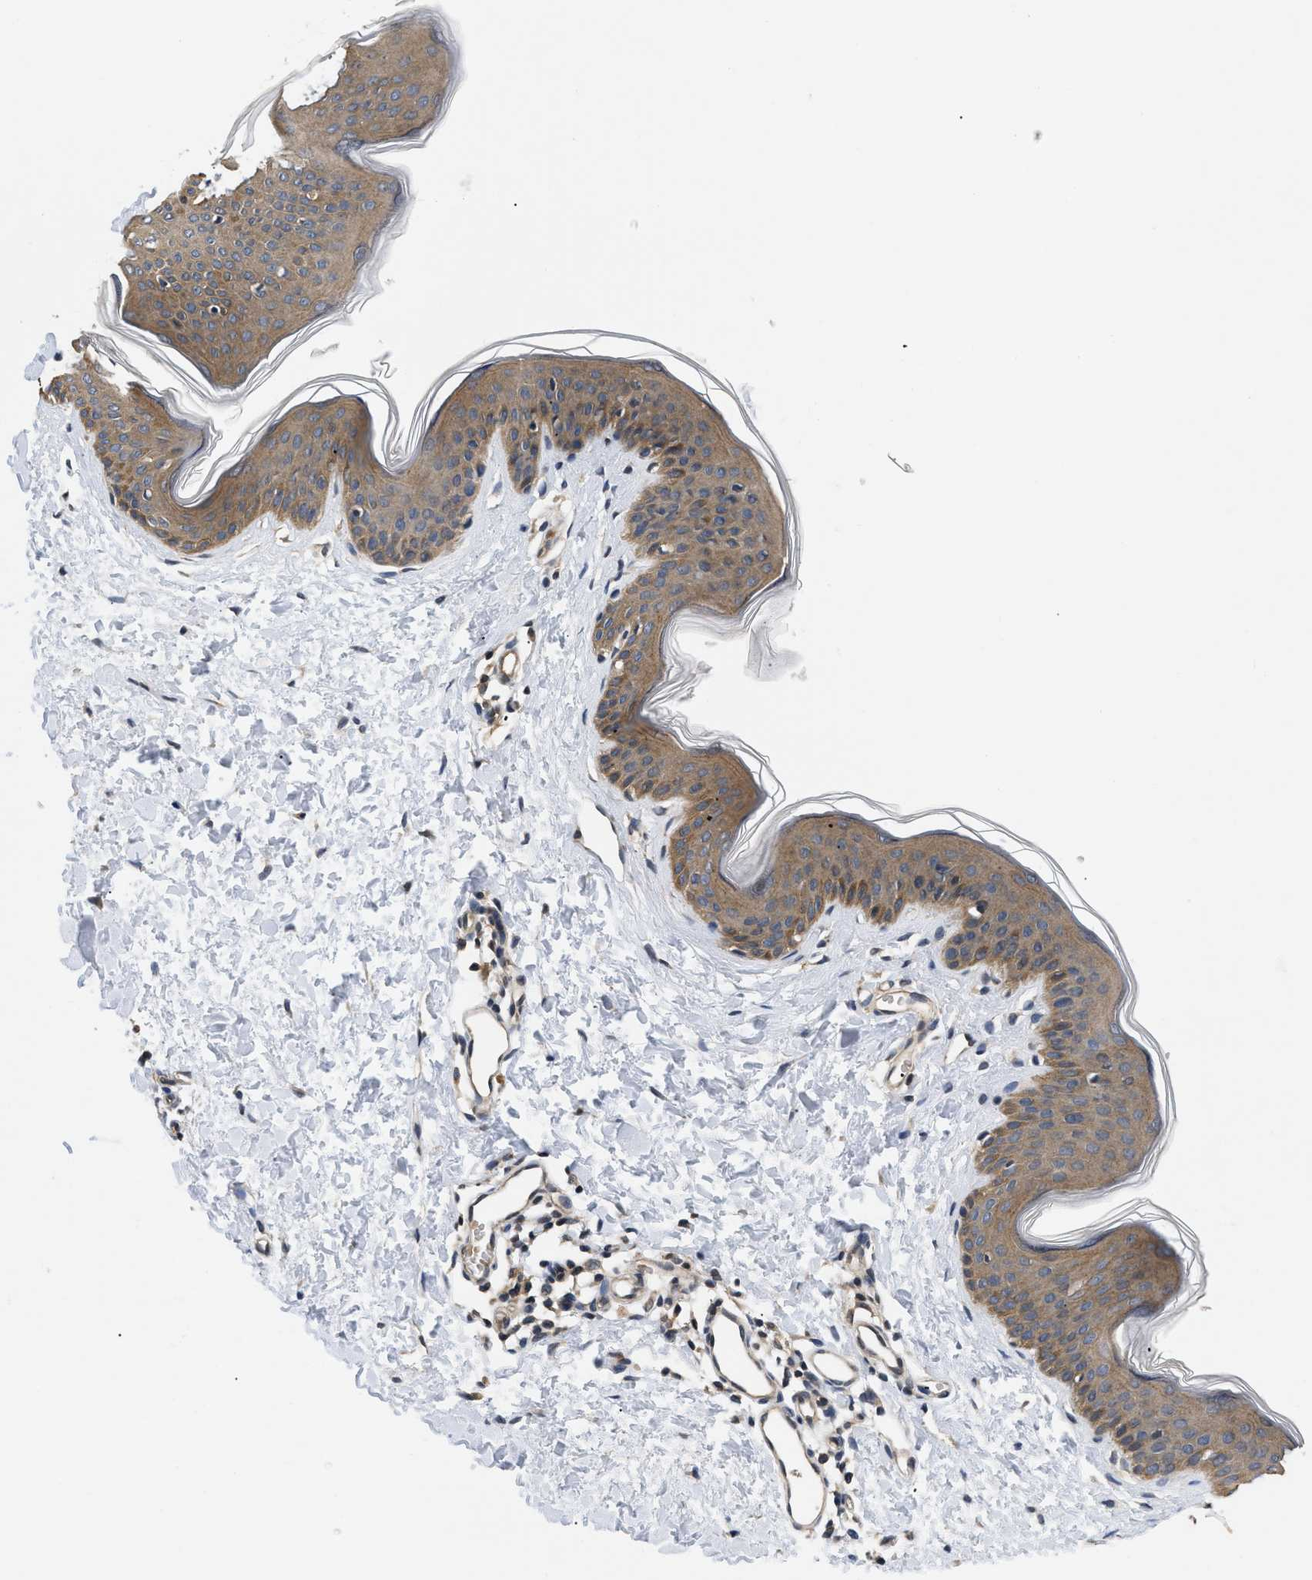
{"staining": {"intensity": "weak", "quantity": "25%-75%", "location": "cytoplasmic/membranous,nuclear"}, "tissue": "skin", "cell_type": "Fibroblasts", "image_type": "normal", "snomed": [{"axis": "morphology", "description": "Normal tissue, NOS"}, {"axis": "topography", "description": "Skin"}], "caption": "Skin was stained to show a protein in brown. There is low levels of weak cytoplasmic/membranous,nuclear expression in approximately 25%-75% of fibroblasts. (DAB = brown stain, brightfield microscopy at high magnification).", "gene": "HMGCR", "patient": {"sex": "female", "age": 17}}